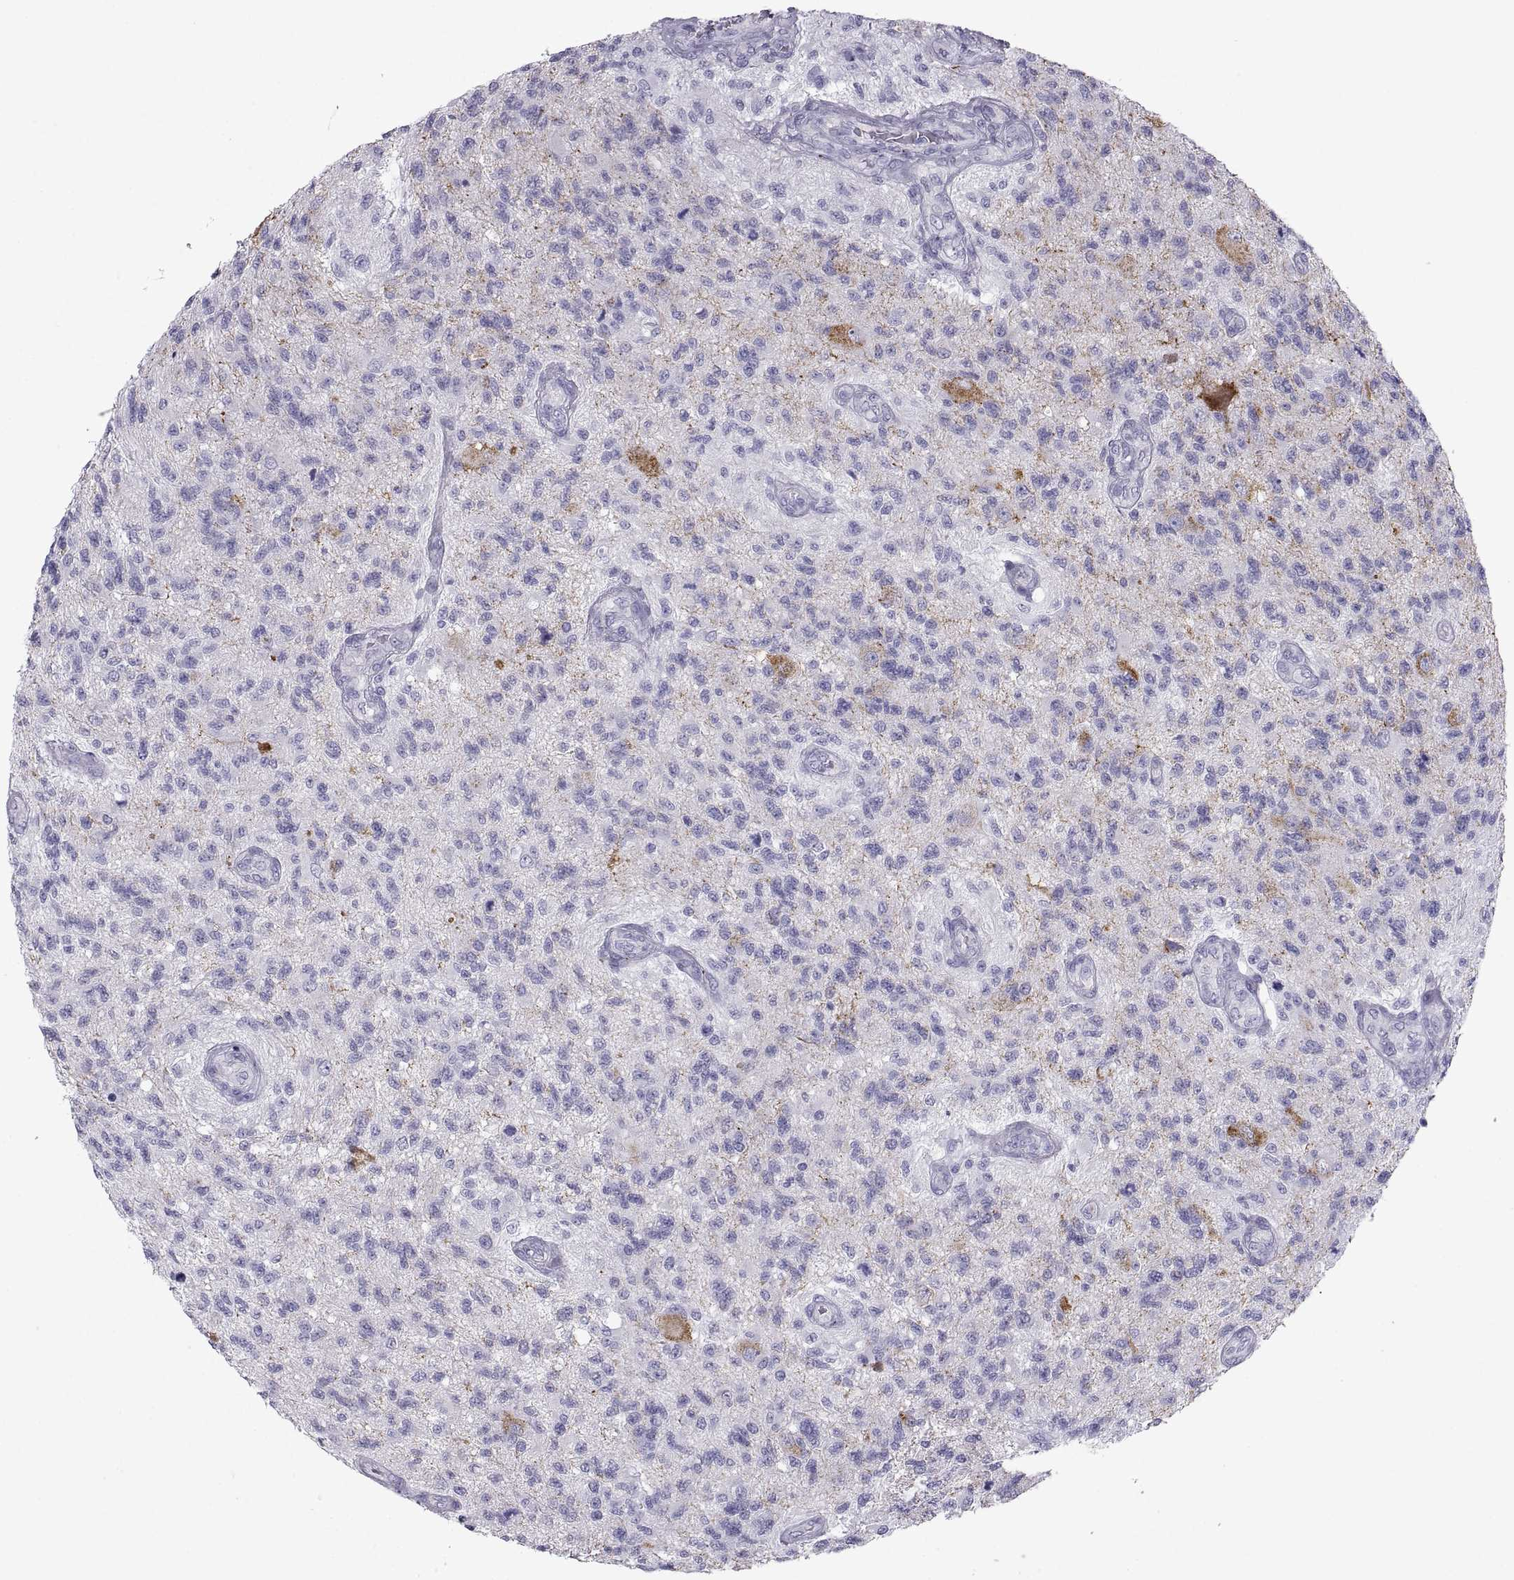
{"staining": {"intensity": "negative", "quantity": "none", "location": "none"}, "tissue": "glioma", "cell_type": "Tumor cells", "image_type": "cancer", "snomed": [{"axis": "morphology", "description": "Glioma, malignant, High grade"}, {"axis": "topography", "description": "Brain"}], "caption": "High-grade glioma (malignant) was stained to show a protein in brown. There is no significant staining in tumor cells.", "gene": "PCSK1N", "patient": {"sex": "male", "age": 56}}